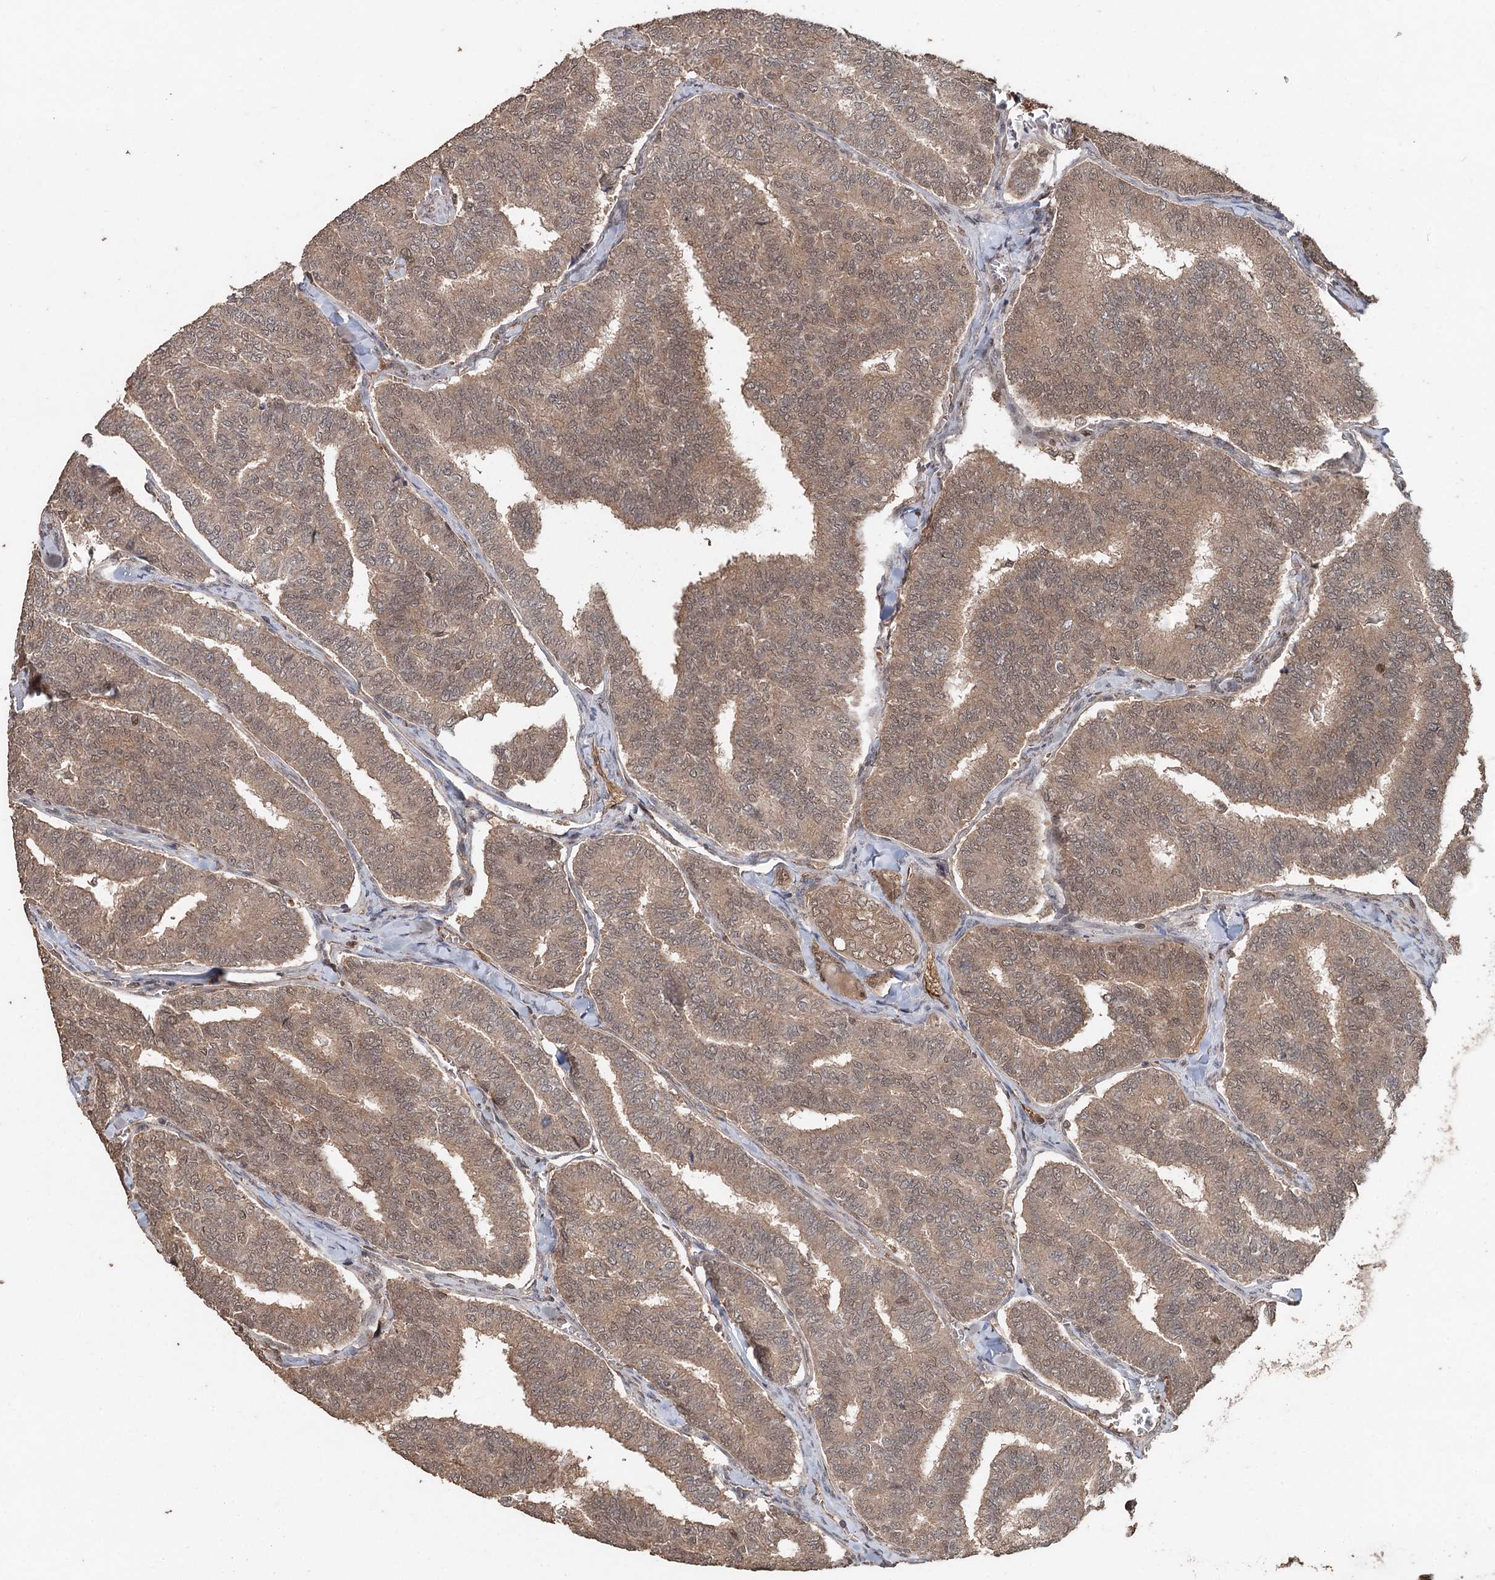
{"staining": {"intensity": "weak", "quantity": ">75%", "location": "cytoplasmic/membranous,nuclear"}, "tissue": "thyroid cancer", "cell_type": "Tumor cells", "image_type": "cancer", "snomed": [{"axis": "morphology", "description": "Papillary adenocarcinoma, NOS"}, {"axis": "topography", "description": "Thyroid gland"}], "caption": "Weak cytoplasmic/membranous and nuclear protein positivity is seen in about >75% of tumor cells in thyroid cancer (papillary adenocarcinoma).", "gene": "FBXO7", "patient": {"sex": "female", "age": 35}}